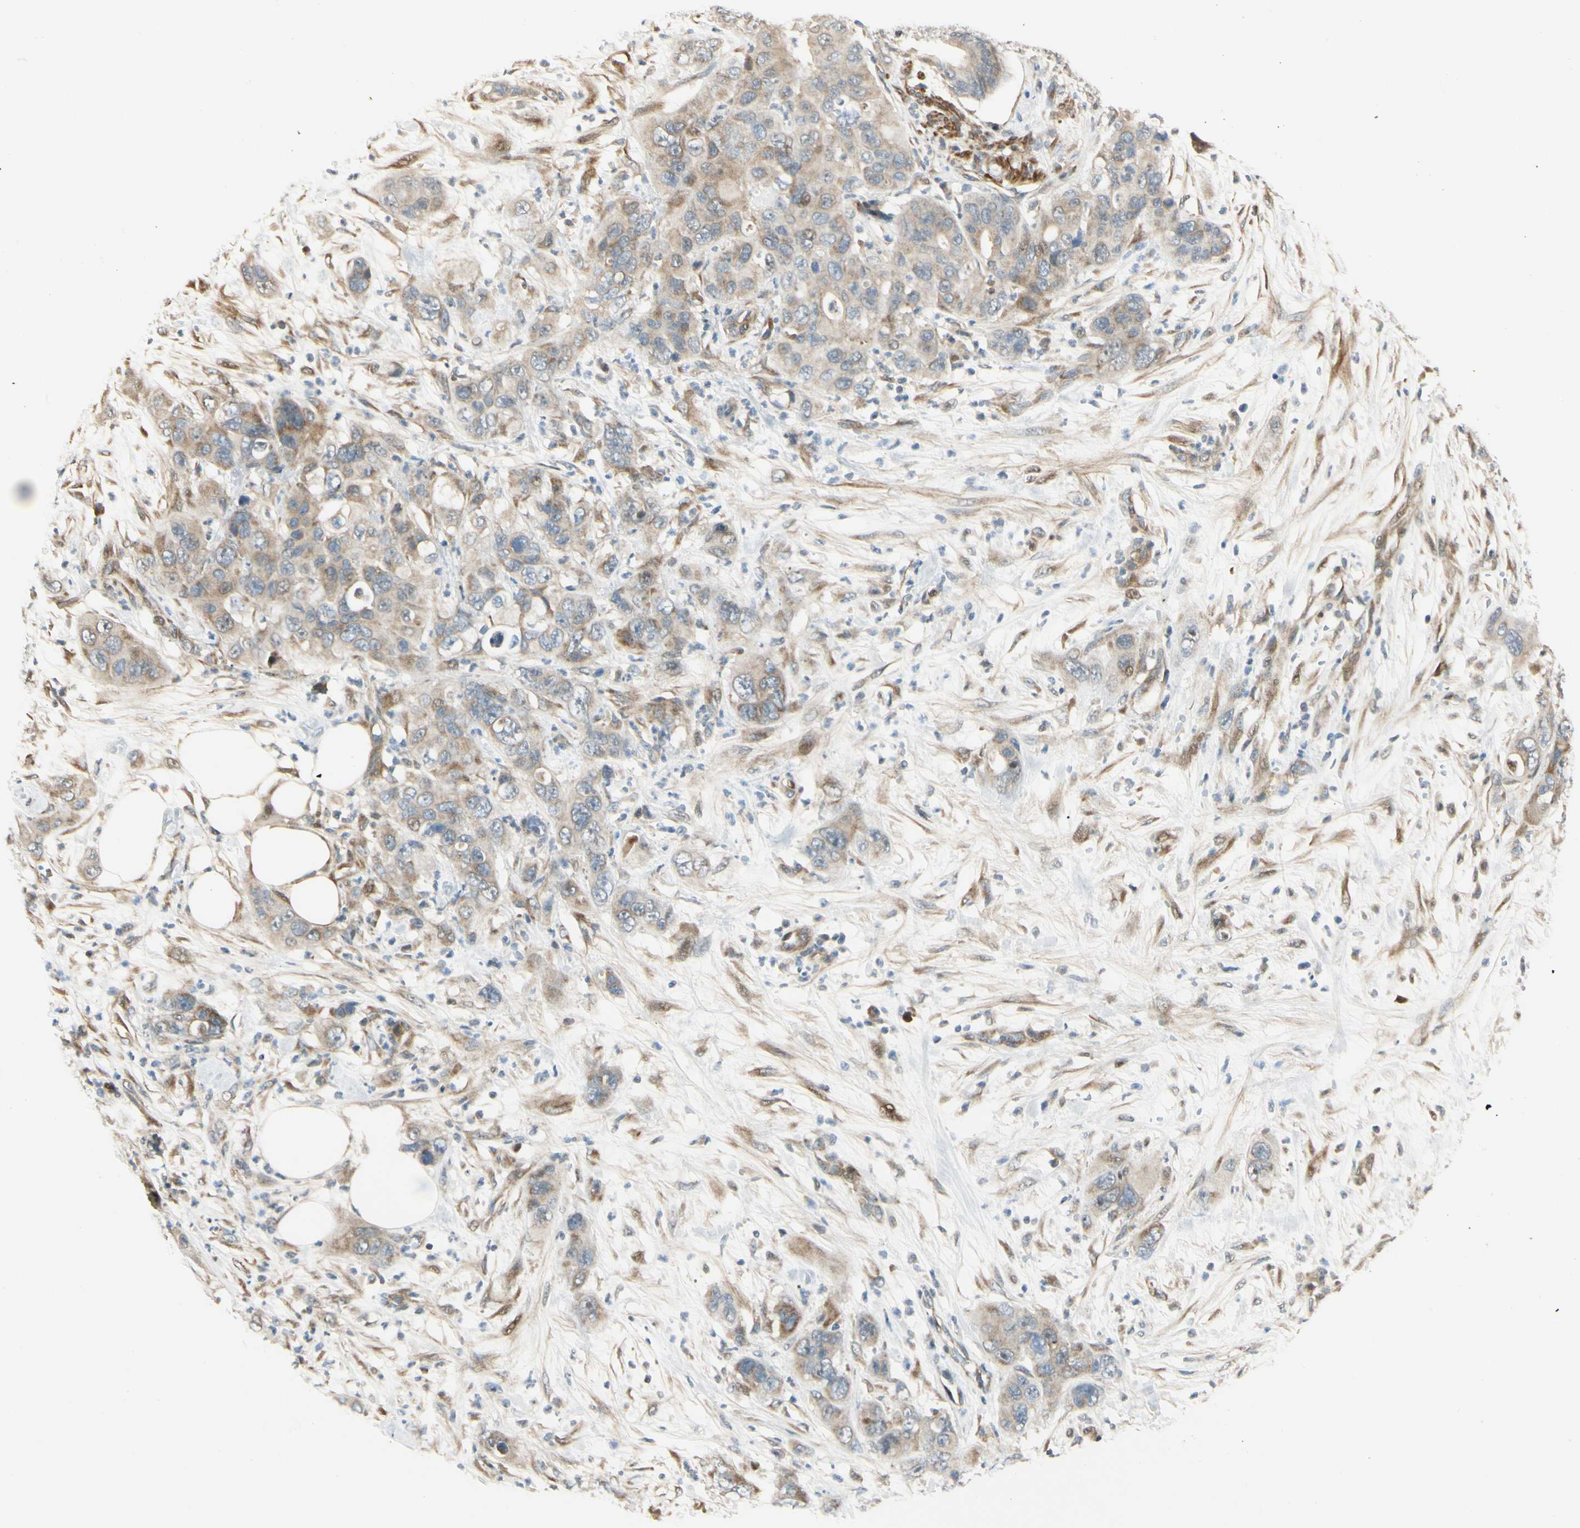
{"staining": {"intensity": "weak", "quantity": ">75%", "location": "cytoplasmic/membranous"}, "tissue": "pancreatic cancer", "cell_type": "Tumor cells", "image_type": "cancer", "snomed": [{"axis": "morphology", "description": "Adenocarcinoma, NOS"}, {"axis": "topography", "description": "Pancreas"}], "caption": "The histopathology image reveals staining of pancreatic cancer, revealing weak cytoplasmic/membranous protein expression (brown color) within tumor cells.", "gene": "P4HA3", "patient": {"sex": "female", "age": 71}}